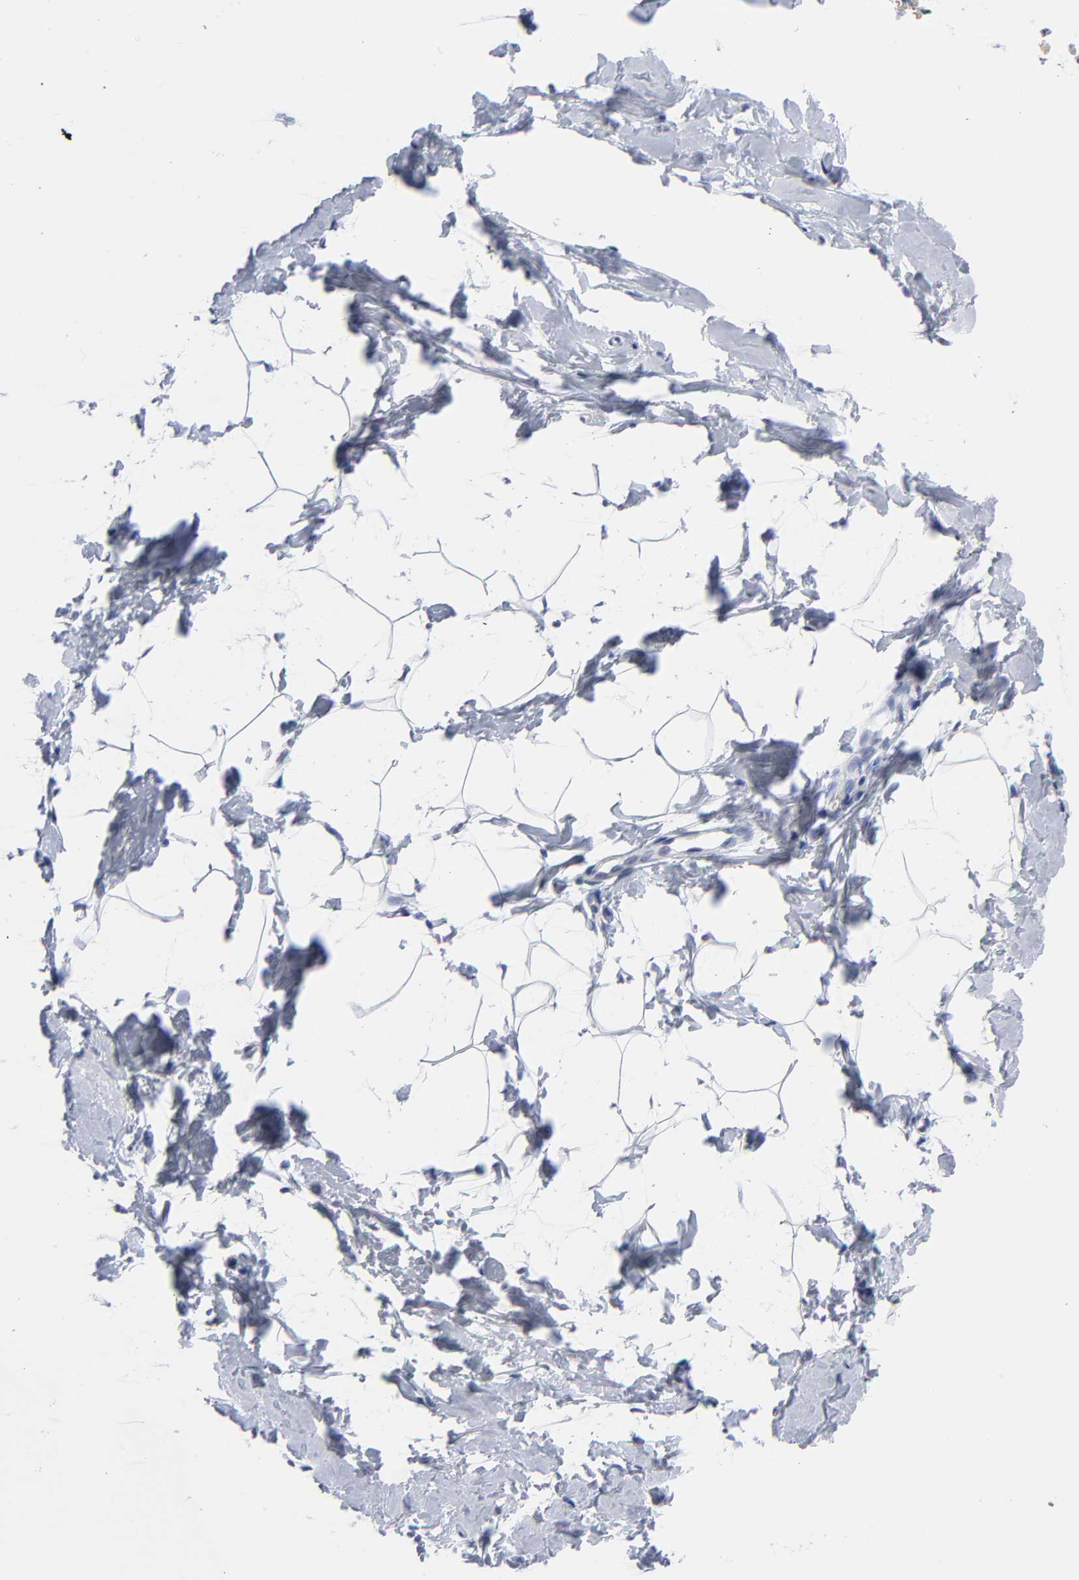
{"staining": {"intensity": "negative", "quantity": "none", "location": "none"}, "tissue": "breast", "cell_type": "Adipocytes", "image_type": "normal", "snomed": [{"axis": "morphology", "description": "Normal tissue, NOS"}, {"axis": "topography", "description": "Breast"}], "caption": "Immunohistochemistry histopathology image of benign breast stained for a protein (brown), which exhibits no staining in adipocytes.", "gene": "CDK1", "patient": {"sex": "female", "age": 23}}